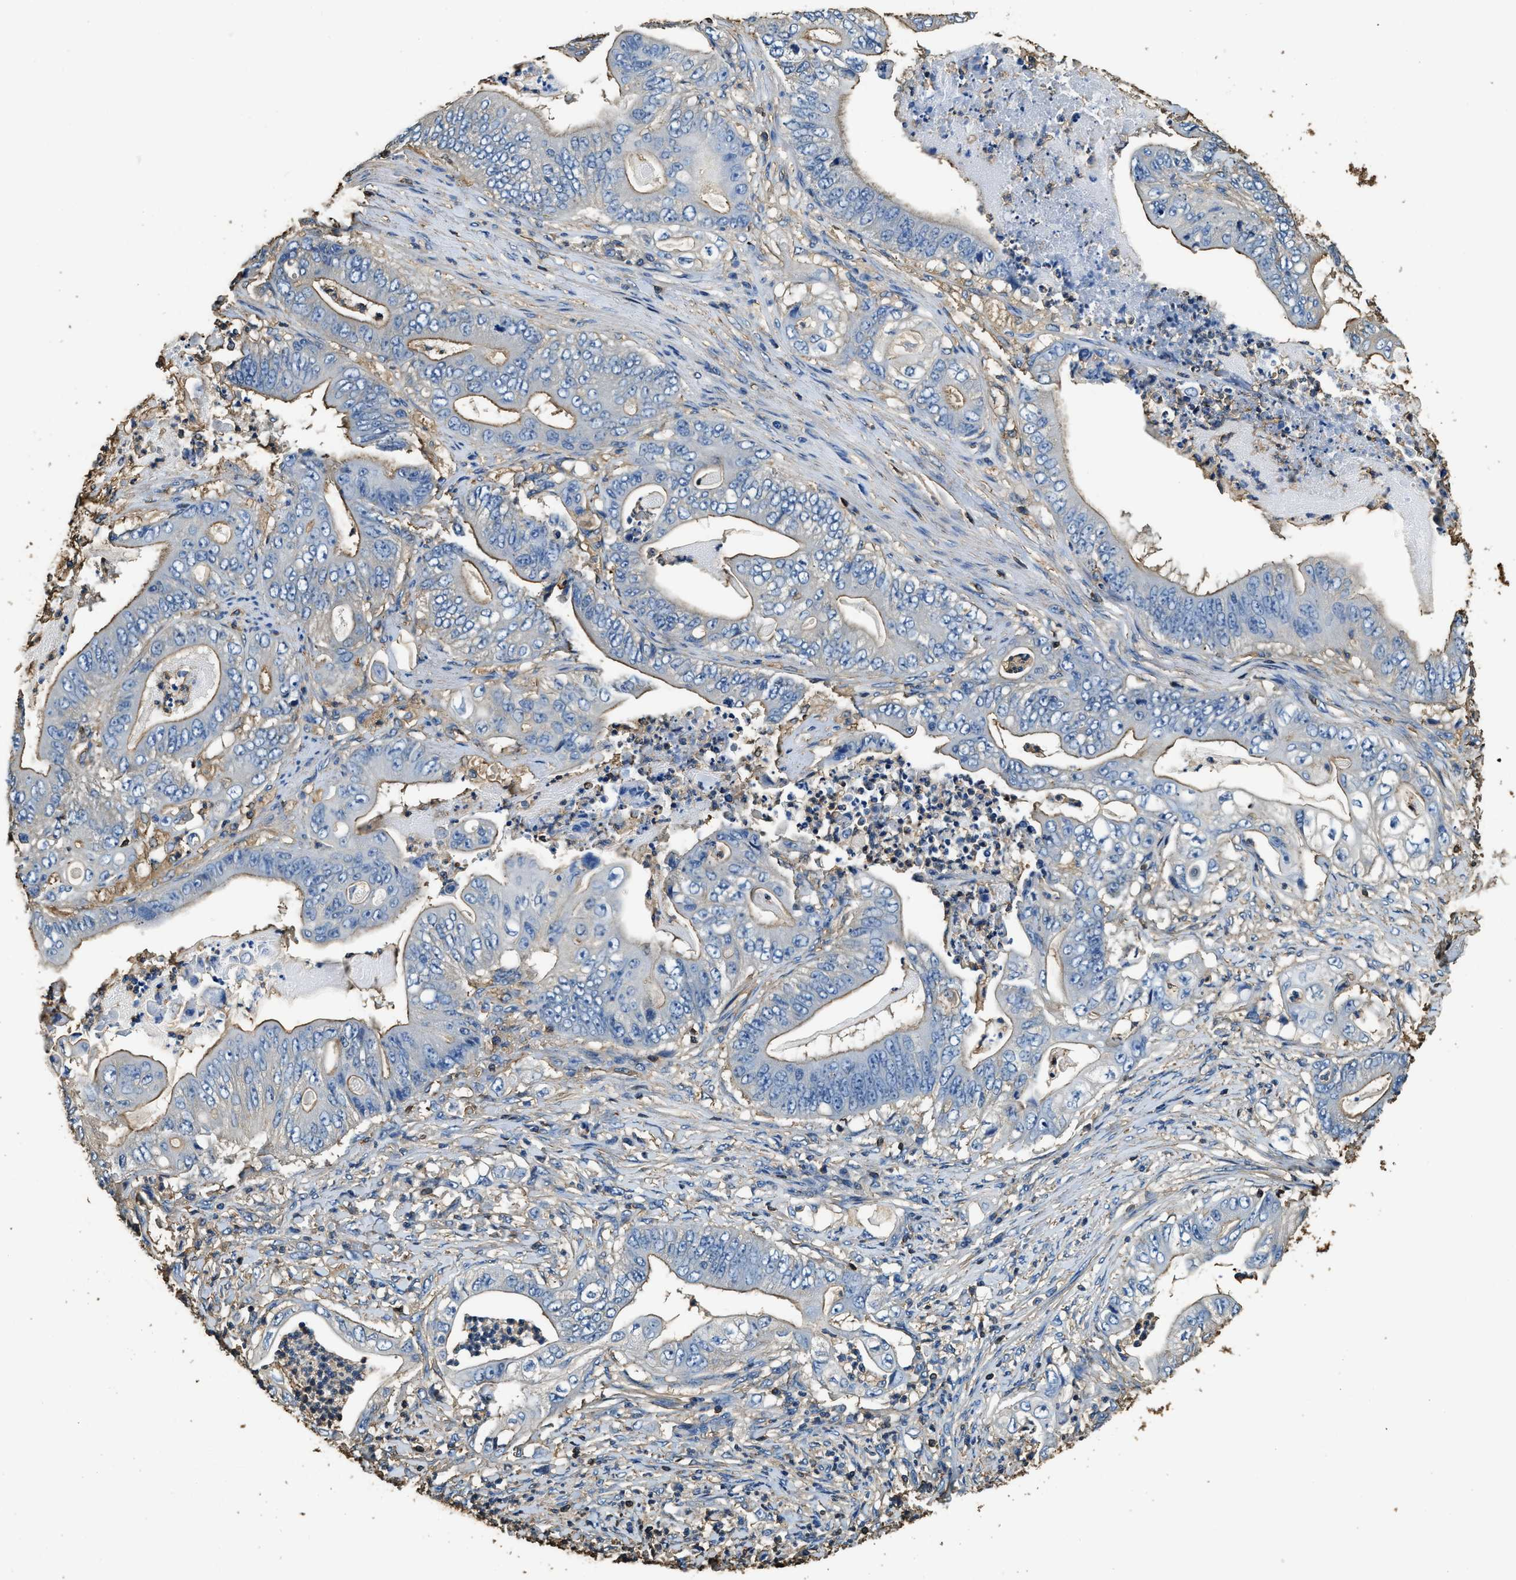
{"staining": {"intensity": "moderate", "quantity": "25%-75%", "location": "cytoplasmic/membranous"}, "tissue": "stomach cancer", "cell_type": "Tumor cells", "image_type": "cancer", "snomed": [{"axis": "morphology", "description": "Adenocarcinoma, NOS"}, {"axis": "topography", "description": "Stomach"}], "caption": "An image of human adenocarcinoma (stomach) stained for a protein exhibits moderate cytoplasmic/membranous brown staining in tumor cells.", "gene": "ACCS", "patient": {"sex": "female", "age": 73}}